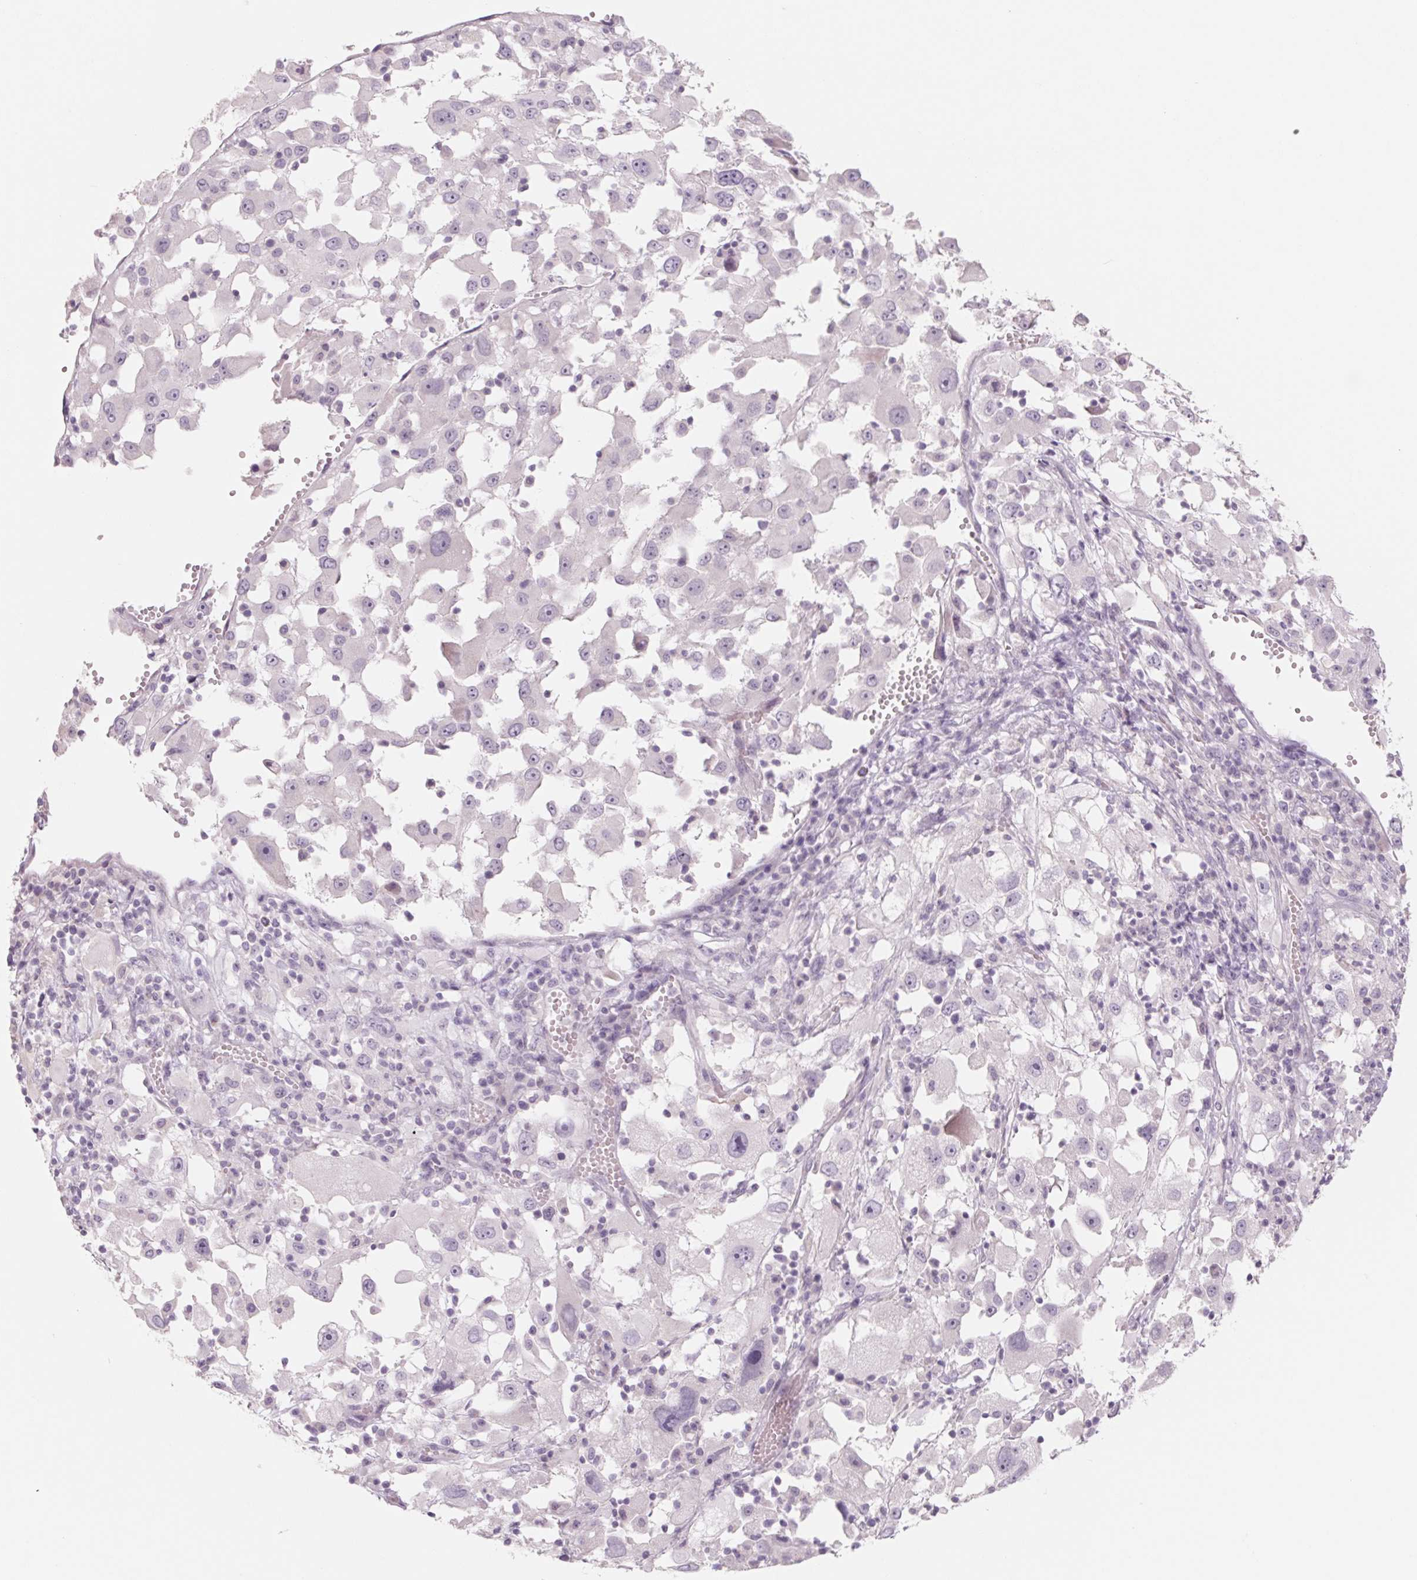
{"staining": {"intensity": "negative", "quantity": "none", "location": "none"}, "tissue": "melanoma", "cell_type": "Tumor cells", "image_type": "cancer", "snomed": [{"axis": "morphology", "description": "Malignant melanoma, Metastatic site"}, {"axis": "topography", "description": "Soft tissue"}], "caption": "Tumor cells show no significant protein expression in malignant melanoma (metastatic site).", "gene": "POU1F1", "patient": {"sex": "male", "age": 50}}